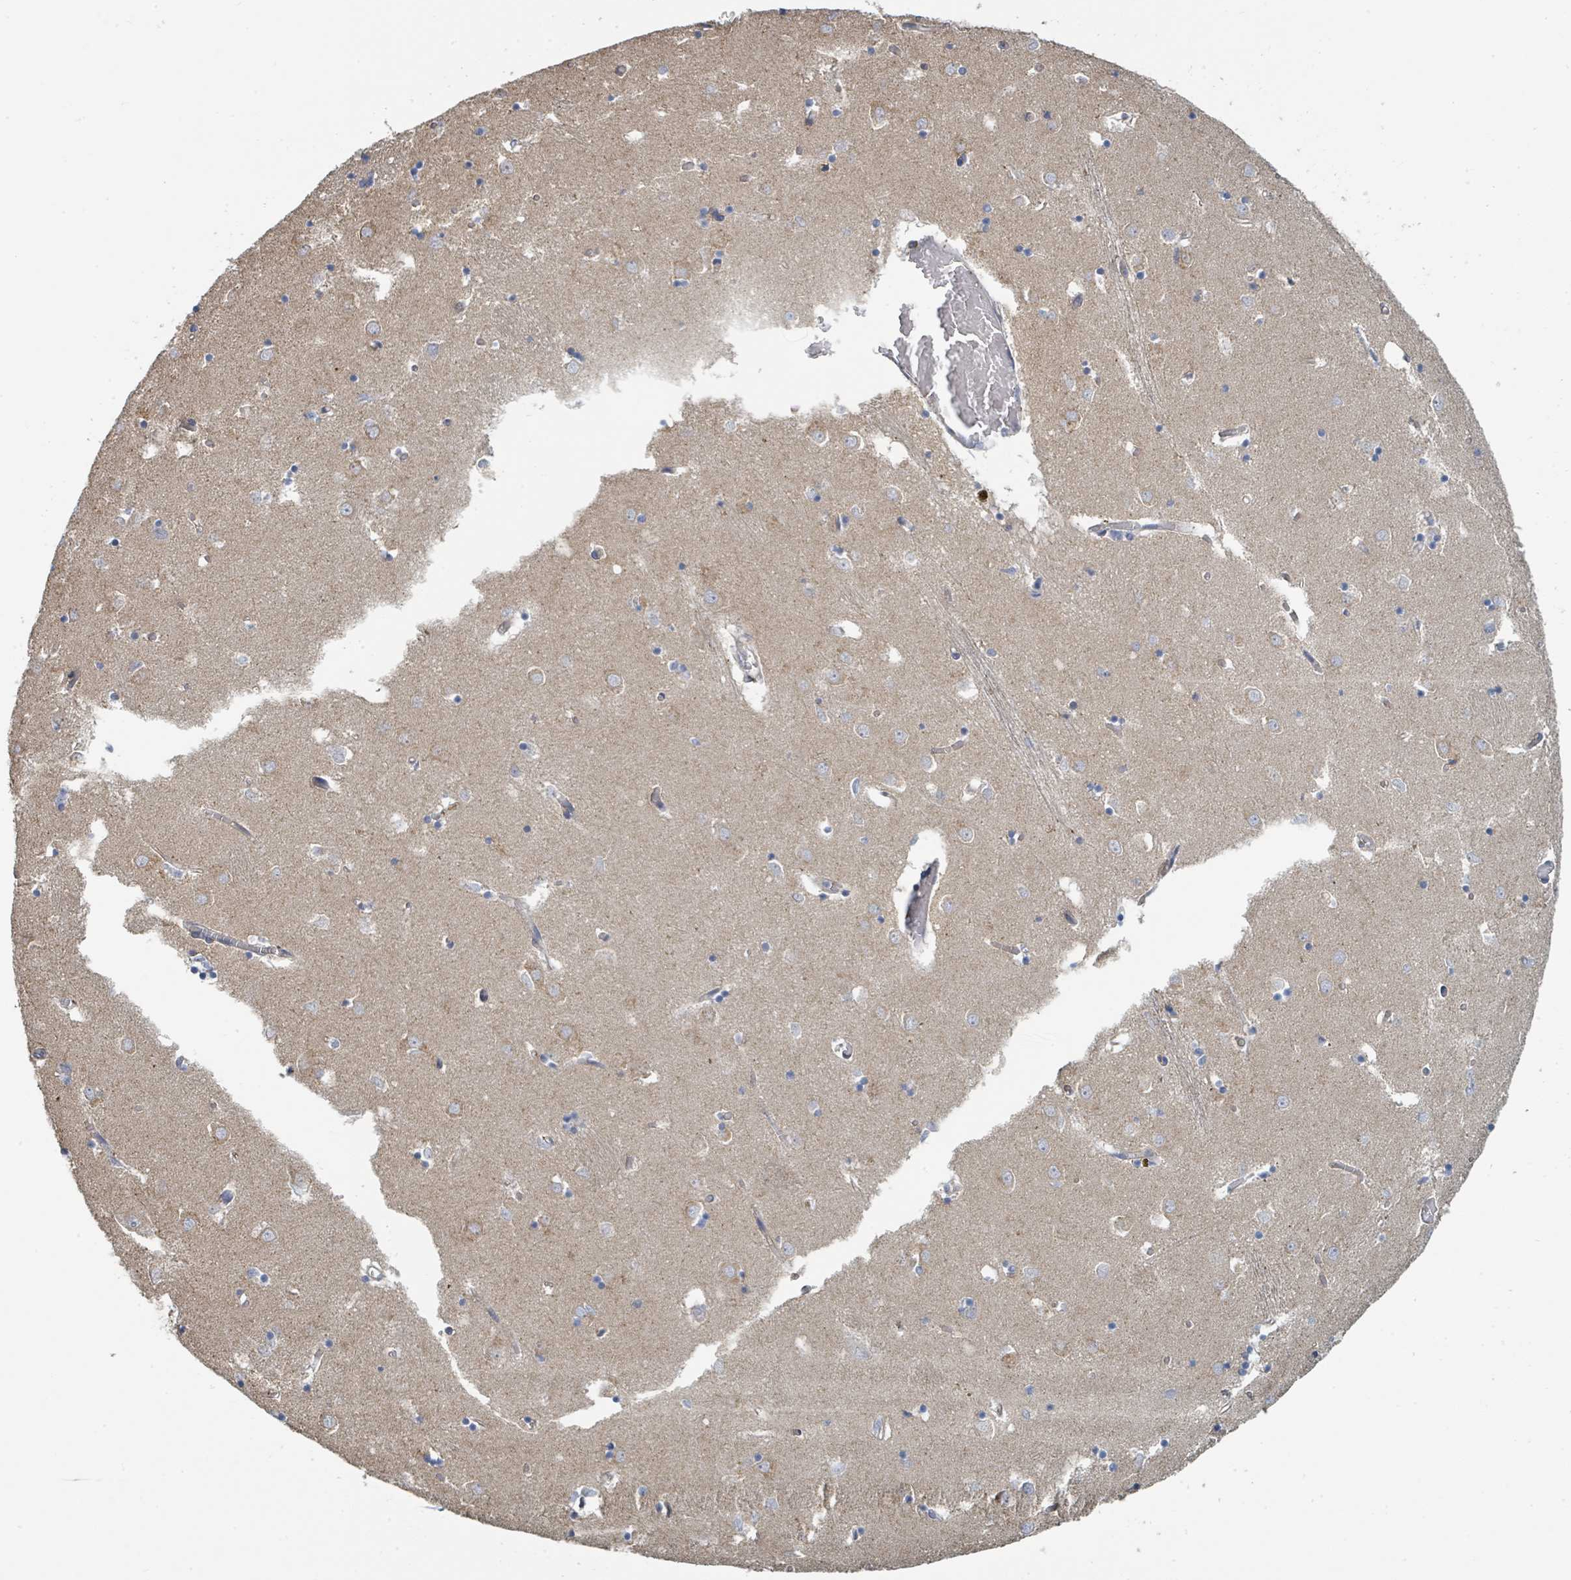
{"staining": {"intensity": "negative", "quantity": "none", "location": "none"}, "tissue": "caudate", "cell_type": "Glial cells", "image_type": "normal", "snomed": [{"axis": "morphology", "description": "Normal tissue, NOS"}, {"axis": "topography", "description": "Lateral ventricle wall"}], "caption": "This is a micrograph of immunohistochemistry (IHC) staining of unremarkable caudate, which shows no positivity in glial cells.", "gene": "LRRC42", "patient": {"sex": "male", "age": 70}}